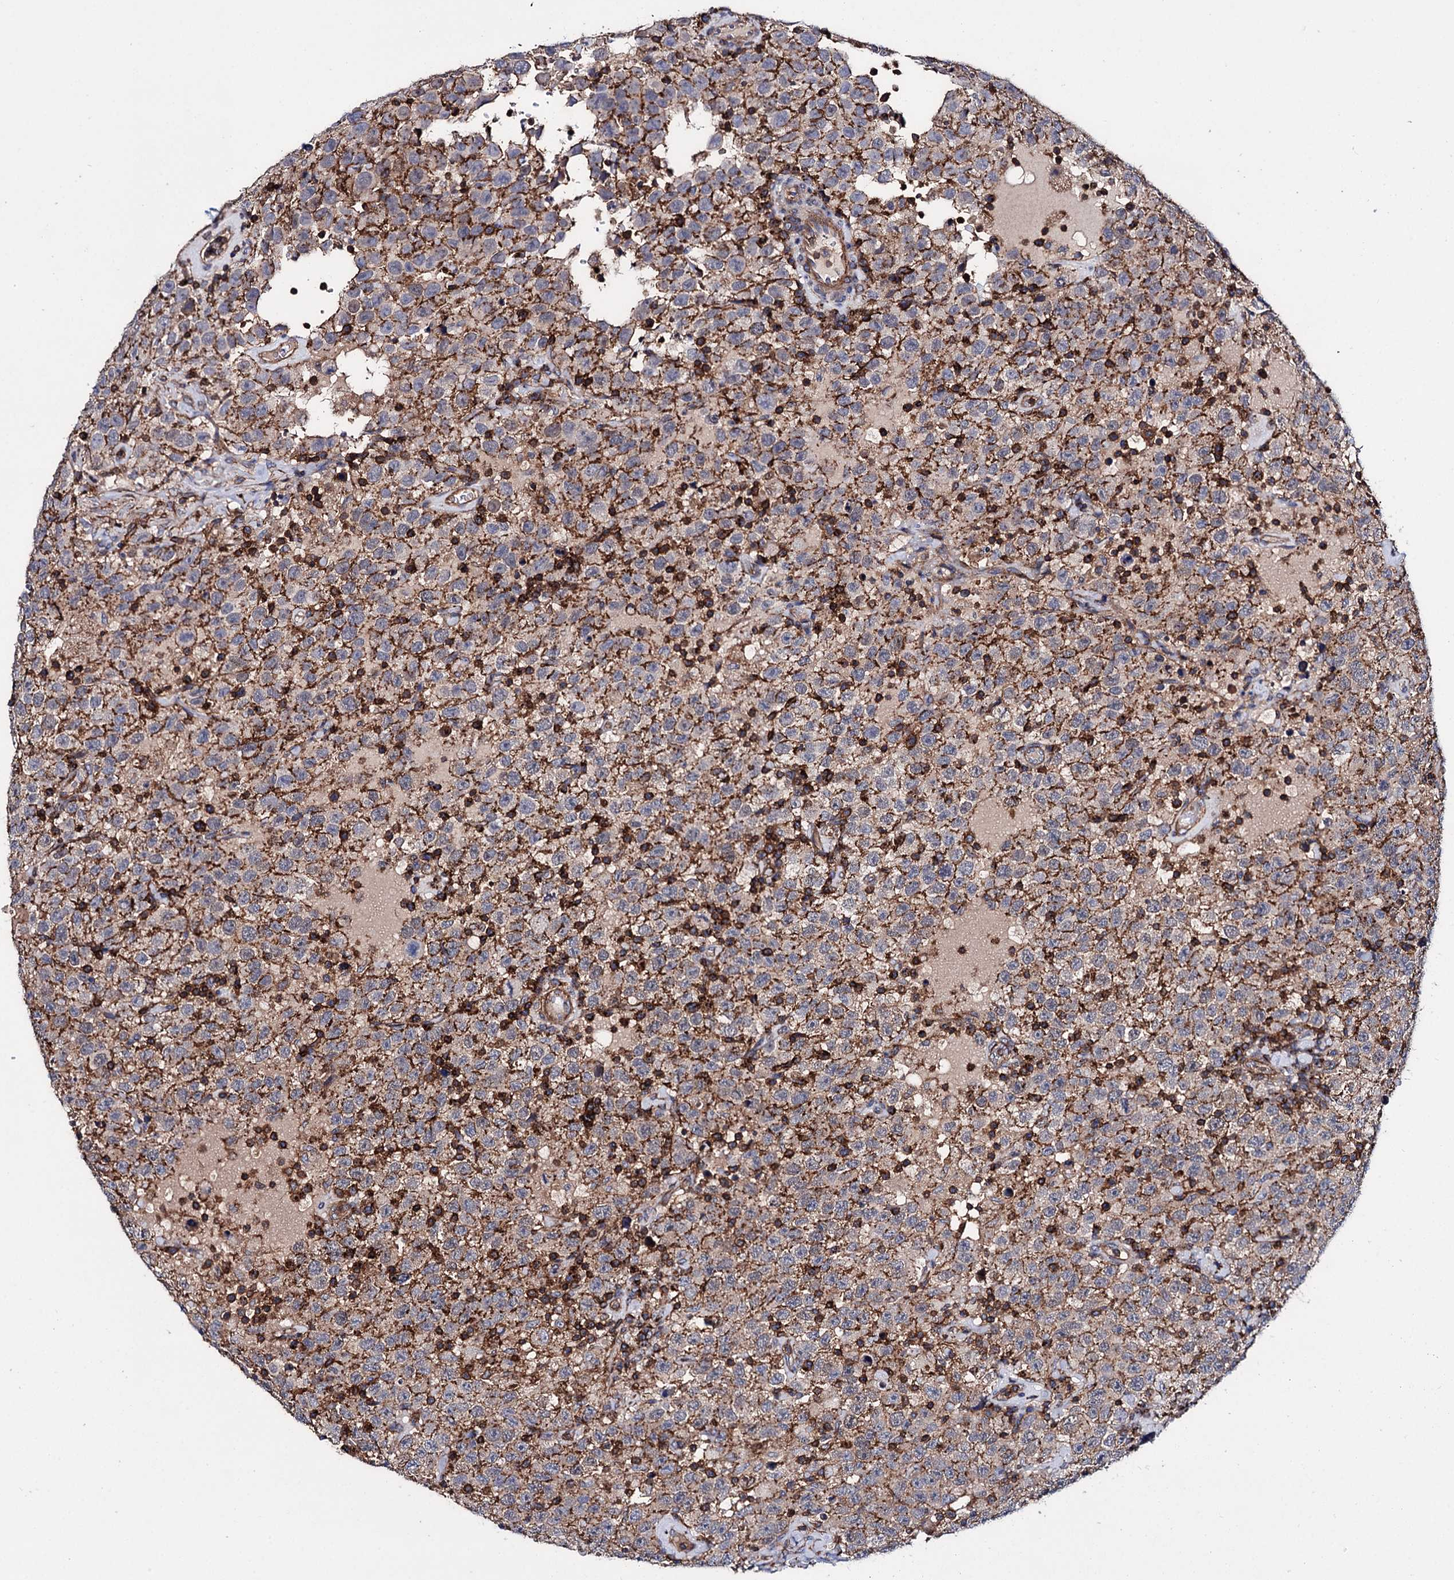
{"staining": {"intensity": "moderate", "quantity": ">75%", "location": "cytoplasmic/membranous"}, "tissue": "testis cancer", "cell_type": "Tumor cells", "image_type": "cancer", "snomed": [{"axis": "morphology", "description": "Seminoma, NOS"}, {"axis": "topography", "description": "Testis"}], "caption": "Testis seminoma stained with DAB (3,3'-diaminobenzidine) immunohistochemistry (IHC) exhibits medium levels of moderate cytoplasmic/membranous staining in approximately >75% of tumor cells.", "gene": "DEF6", "patient": {"sex": "male", "age": 41}}